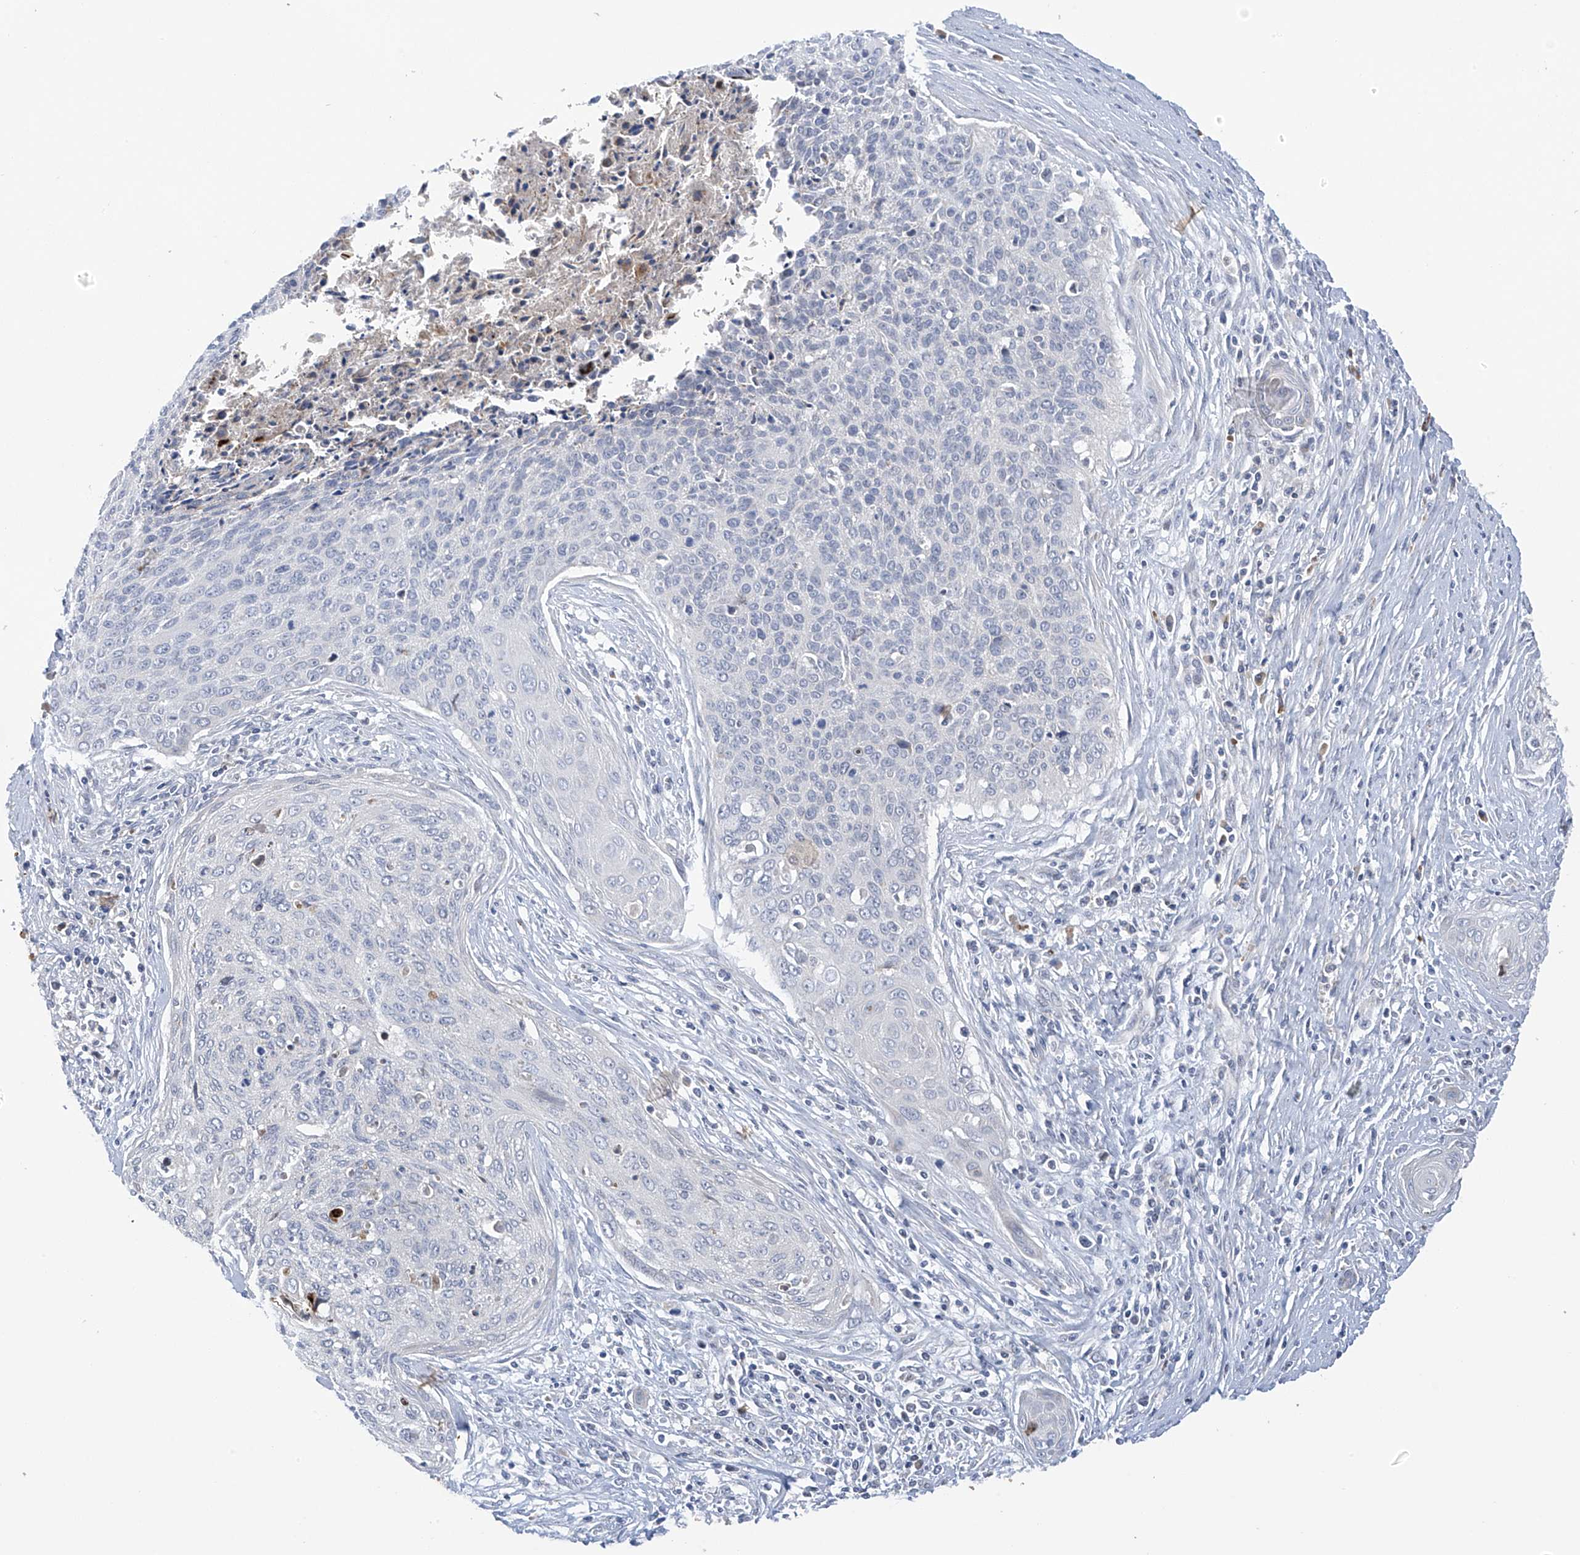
{"staining": {"intensity": "negative", "quantity": "none", "location": "none"}, "tissue": "cervical cancer", "cell_type": "Tumor cells", "image_type": "cancer", "snomed": [{"axis": "morphology", "description": "Squamous cell carcinoma, NOS"}, {"axis": "topography", "description": "Cervix"}], "caption": "DAB (3,3'-diaminobenzidine) immunohistochemical staining of human squamous cell carcinoma (cervical) exhibits no significant staining in tumor cells.", "gene": "SLCO4A1", "patient": {"sex": "female", "age": 55}}